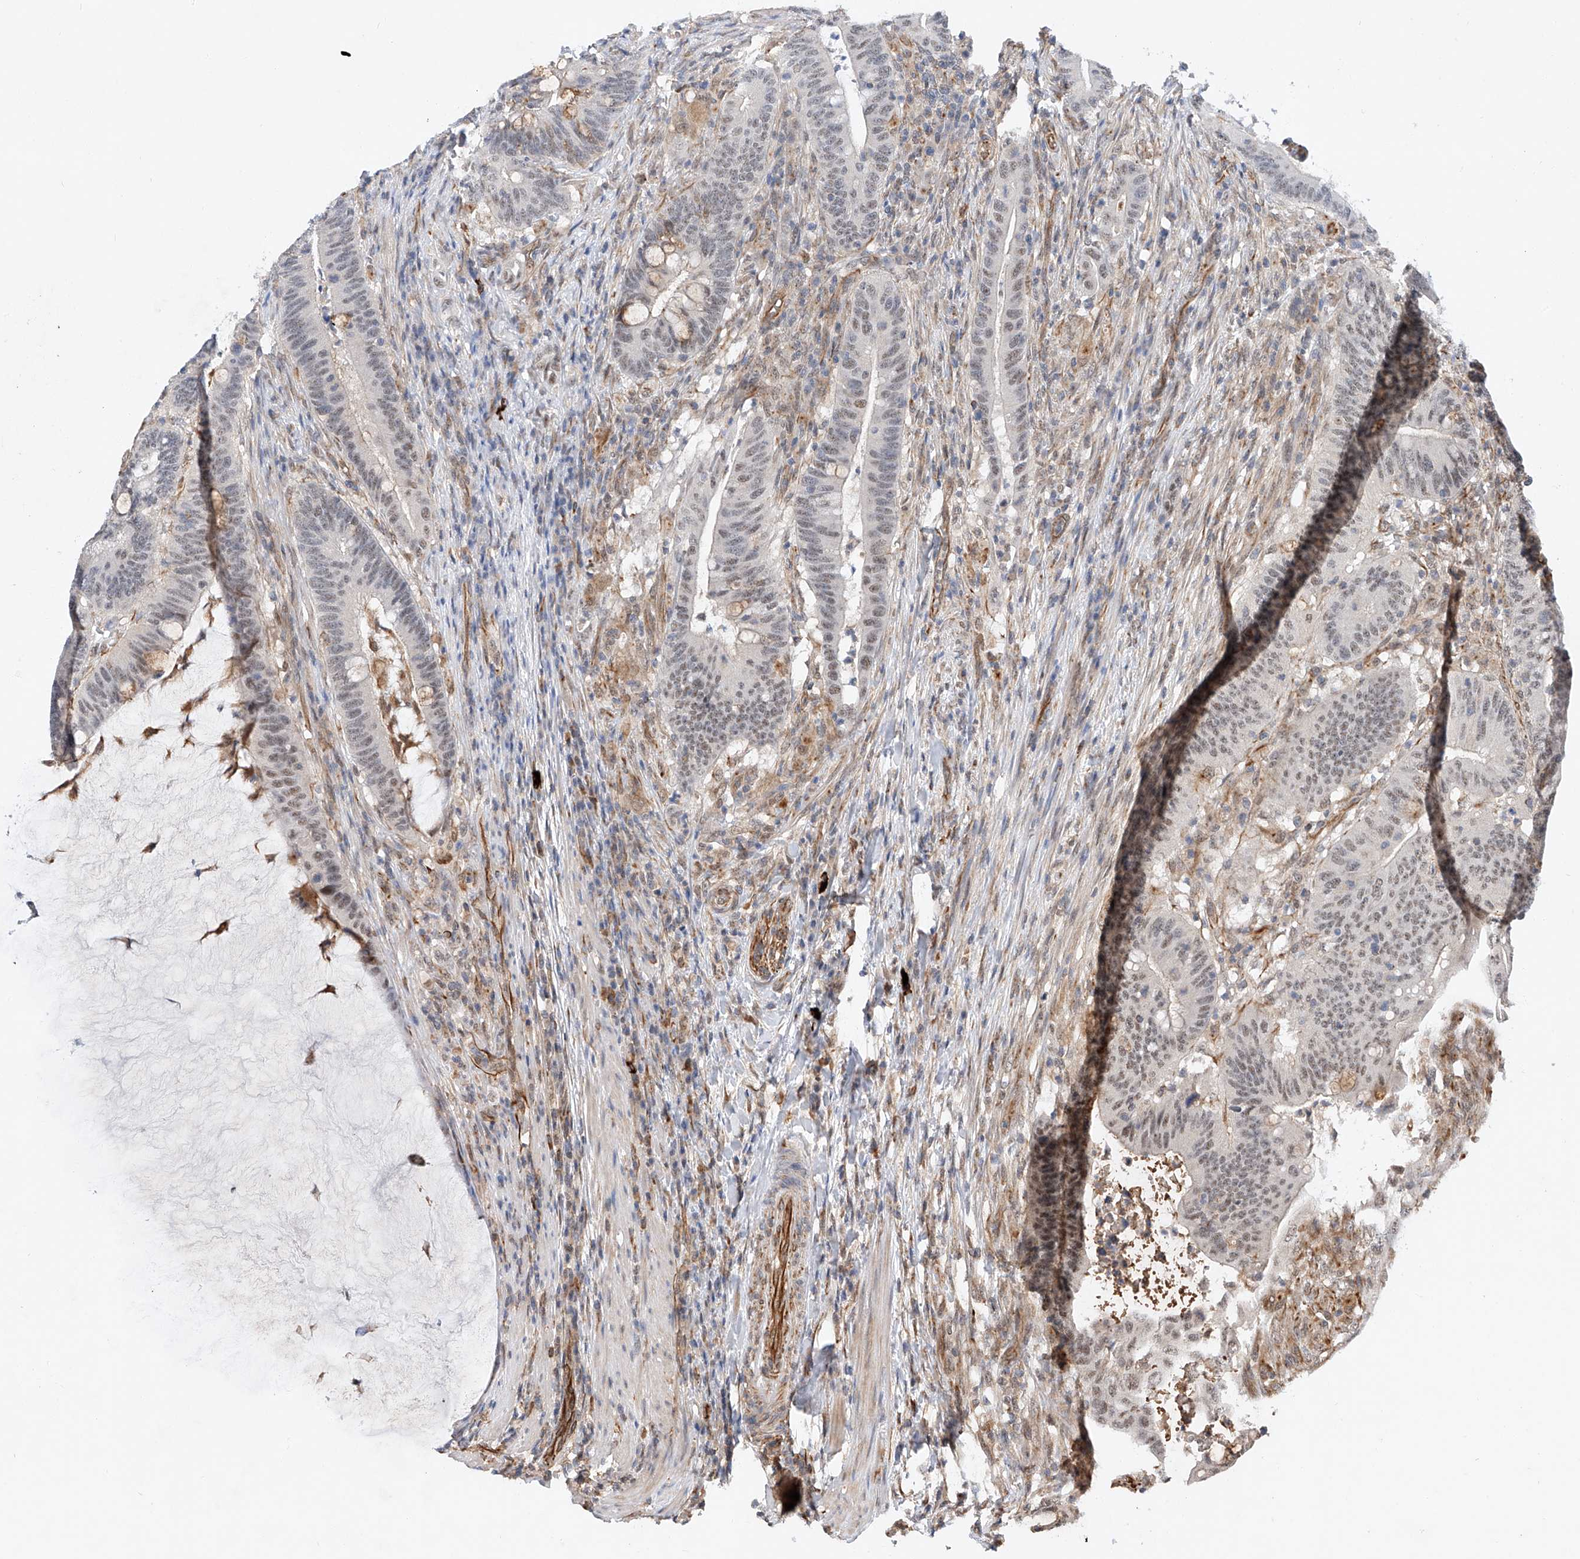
{"staining": {"intensity": "weak", "quantity": "<25%", "location": "nuclear"}, "tissue": "colorectal cancer", "cell_type": "Tumor cells", "image_type": "cancer", "snomed": [{"axis": "morphology", "description": "Adenocarcinoma, NOS"}, {"axis": "topography", "description": "Colon"}], "caption": "IHC image of adenocarcinoma (colorectal) stained for a protein (brown), which demonstrates no expression in tumor cells.", "gene": "AMD1", "patient": {"sex": "female", "age": 66}}